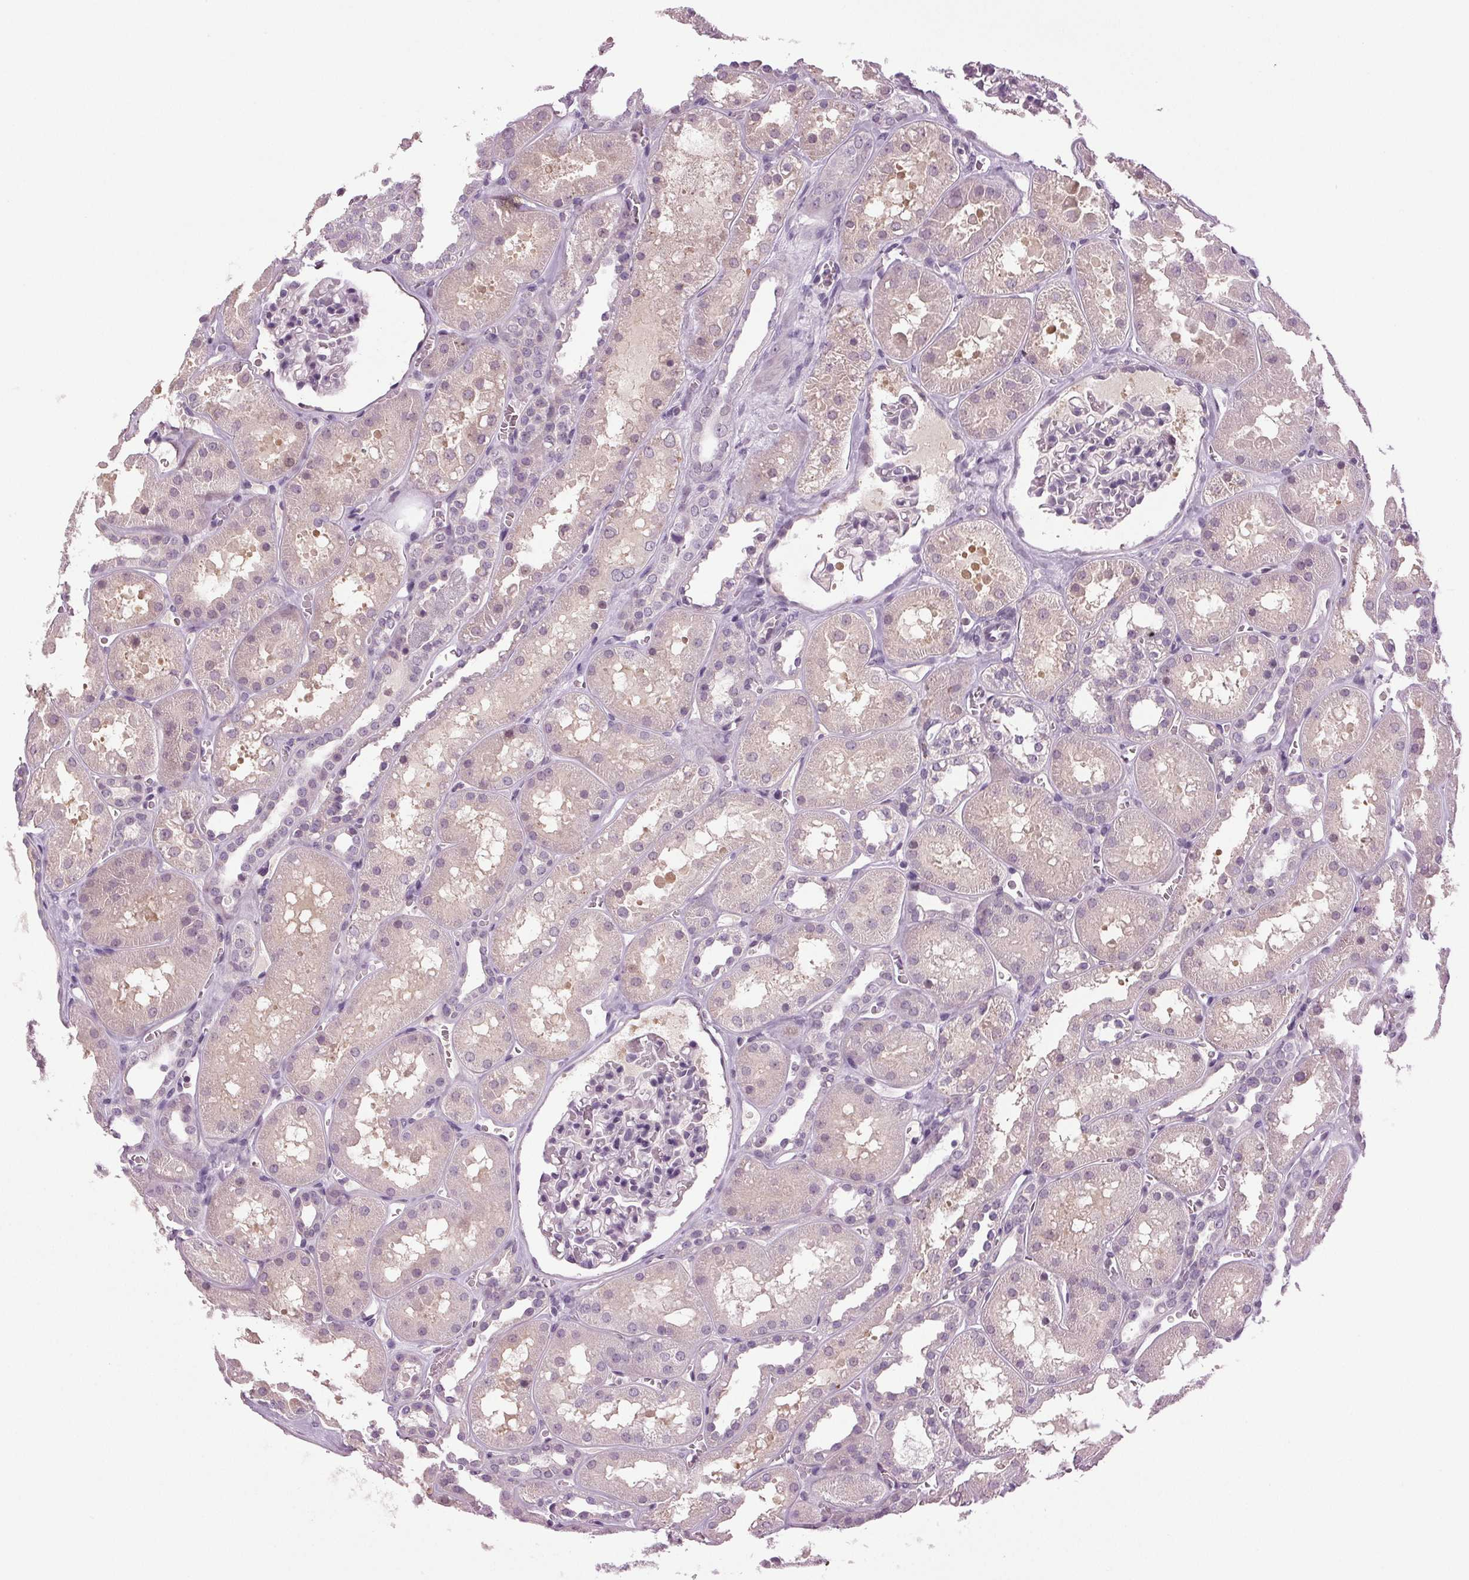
{"staining": {"intensity": "negative", "quantity": "none", "location": "none"}, "tissue": "kidney", "cell_type": "Cells in glomeruli", "image_type": "normal", "snomed": [{"axis": "morphology", "description": "Normal tissue, NOS"}, {"axis": "topography", "description": "Kidney"}], "caption": "This micrograph is of normal kidney stained with IHC to label a protein in brown with the nuclei are counter-stained blue. There is no positivity in cells in glomeruli.", "gene": "DNAH12", "patient": {"sex": "female", "age": 41}}